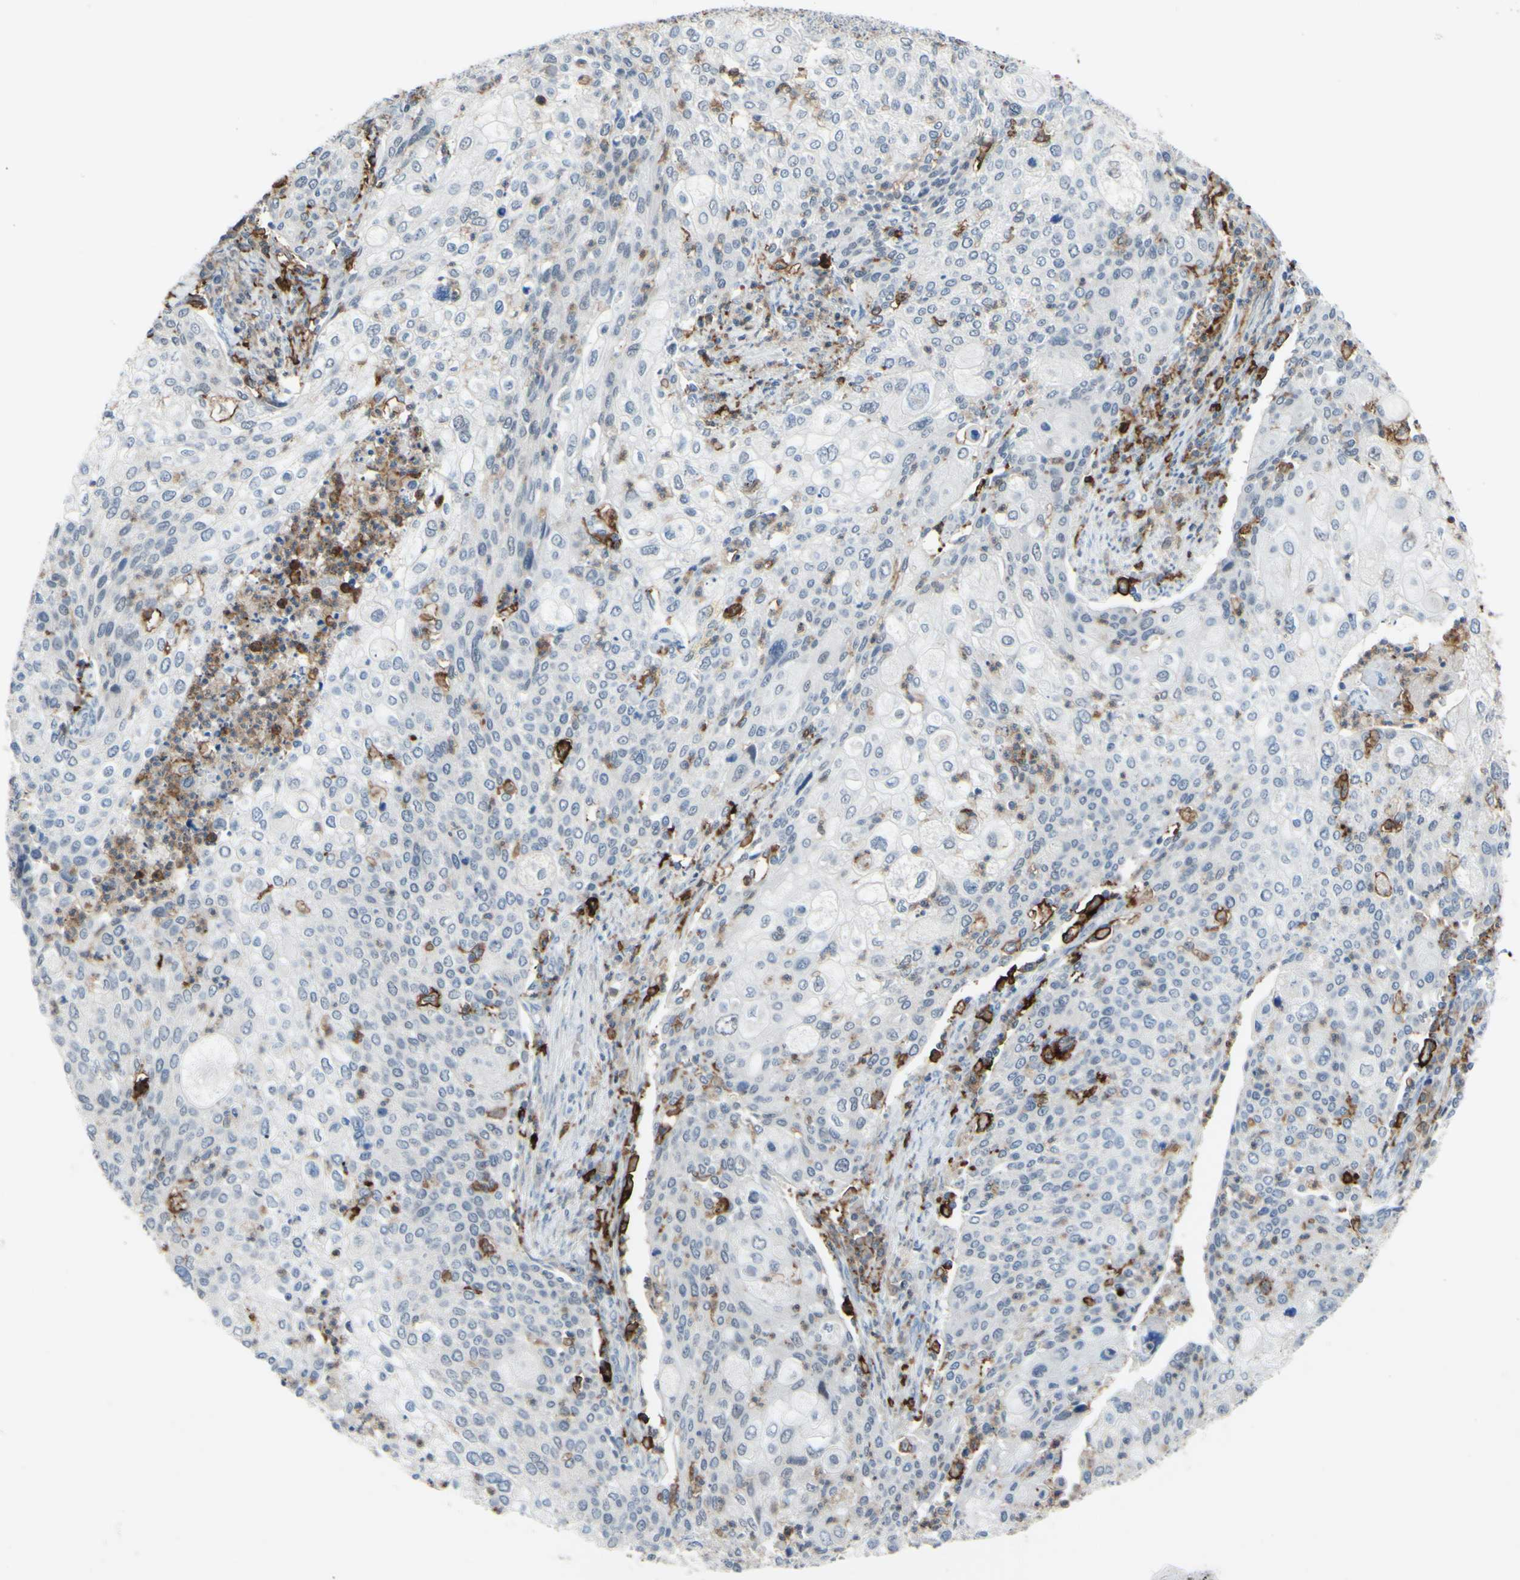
{"staining": {"intensity": "negative", "quantity": "none", "location": "none"}, "tissue": "cervical cancer", "cell_type": "Tumor cells", "image_type": "cancer", "snomed": [{"axis": "morphology", "description": "Squamous cell carcinoma, NOS"}, {"axis": "topography", "description": "Cervix"}], "caption": "High power microscopy image of an immunohistochemistry (IHC) image of cervical cancer, revealing no significant staining in tumor cells. (DAB IHC with hematoxylin counter stain).", "gene": "FCGR2A", "patient": {"sex": "female", "age": 40}}